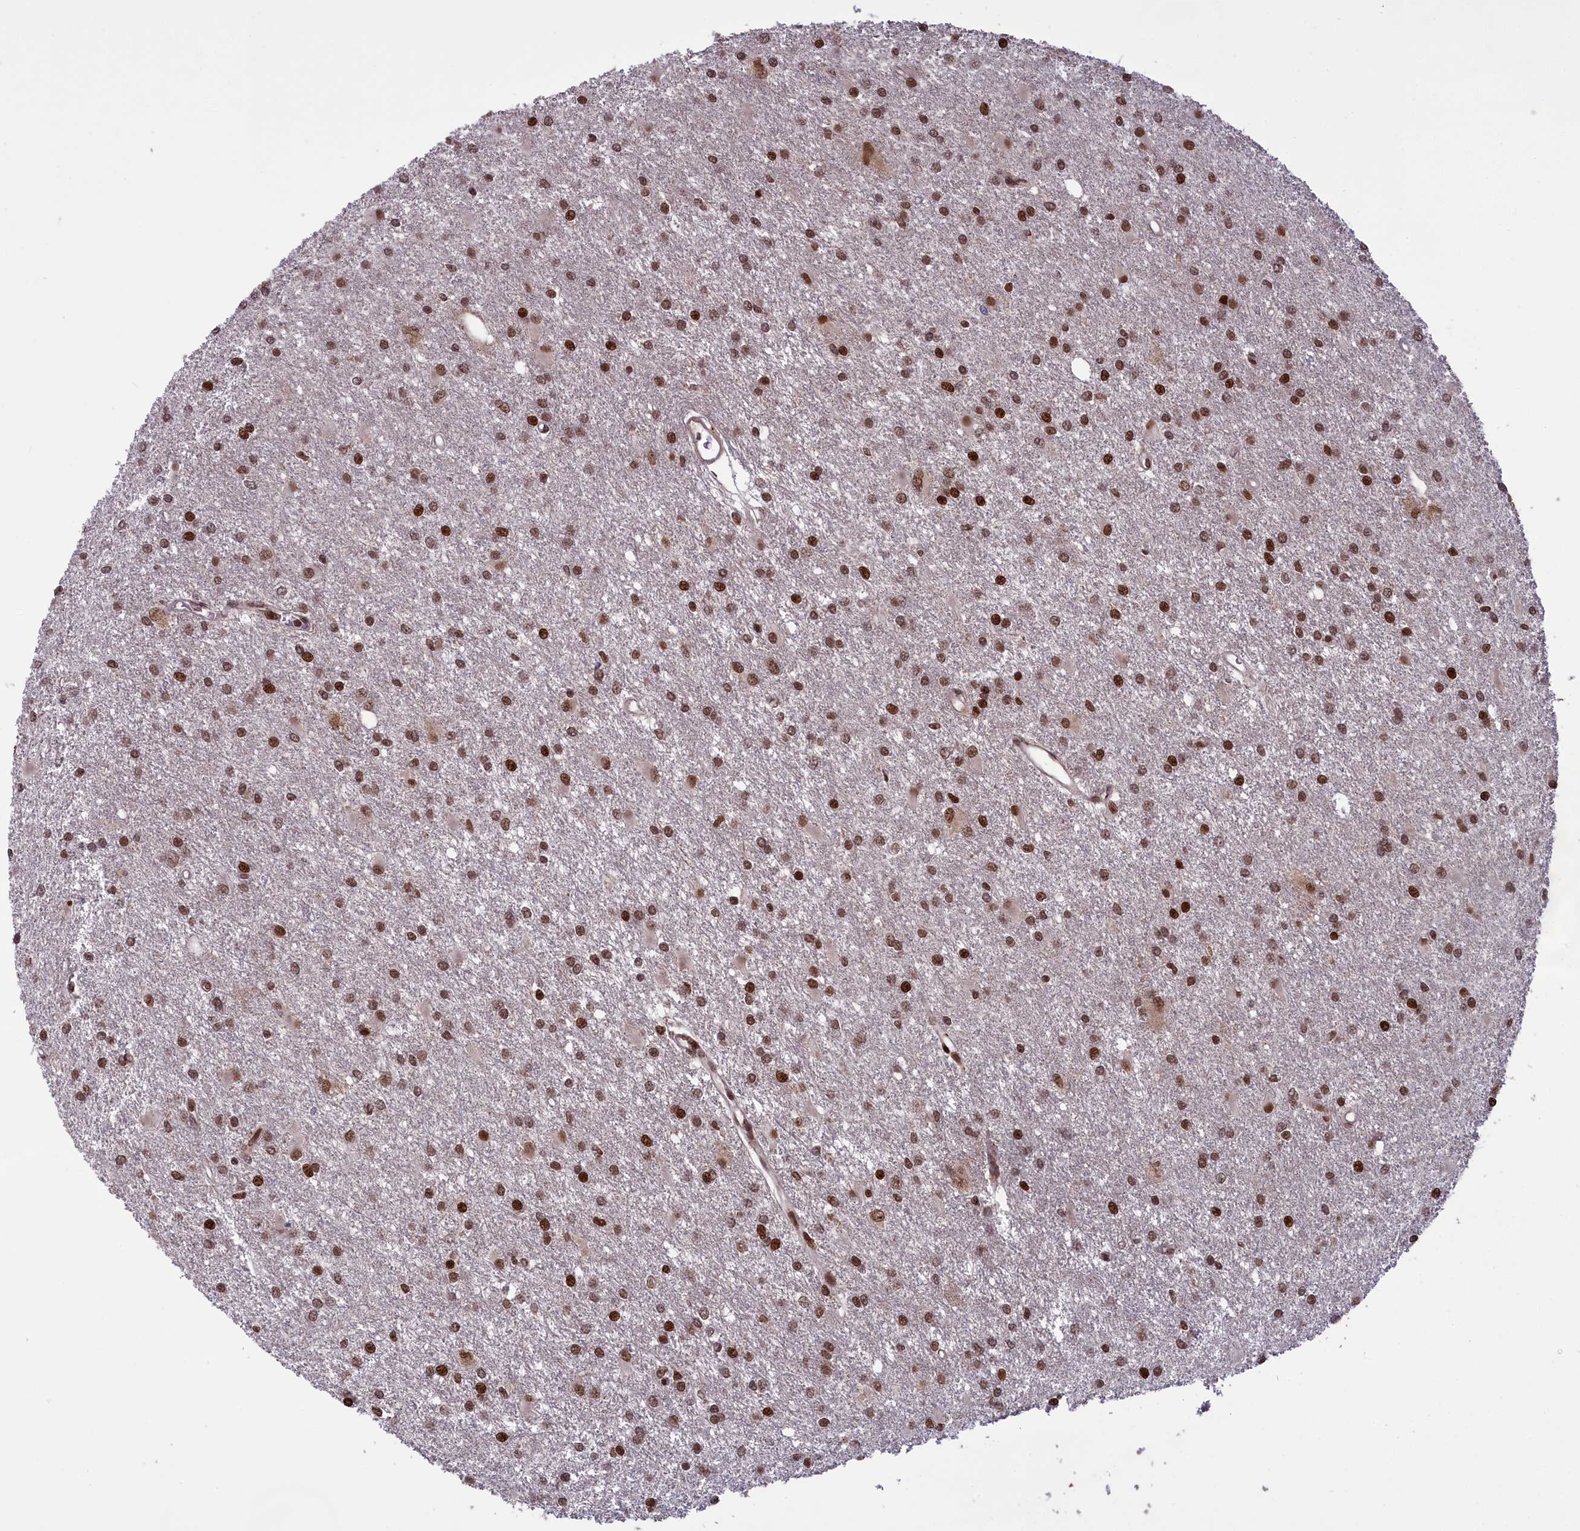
{"staining": {"intensity": "moderate", "quantity": ">75%", "location": "nuclear"}, "tissue": "glioma", "cell_type": "Tumor cells", "image_type": "cancer", "snomed": [{"axis": "morphology", "description": "Glioma, malignant, High grade"}, {"axis": "topography", "description": "Brain"}], "caption": "Immunohistochemistry (IHC) (DAB (3,3'-diaminobenzidine)) staining of human high-grade glioma (malignant) demonstrates moderate nuclear protein expression in about >75% of tumor cells.", "gene": "RELB", "patient": {"sex": "female", "age": 50}}